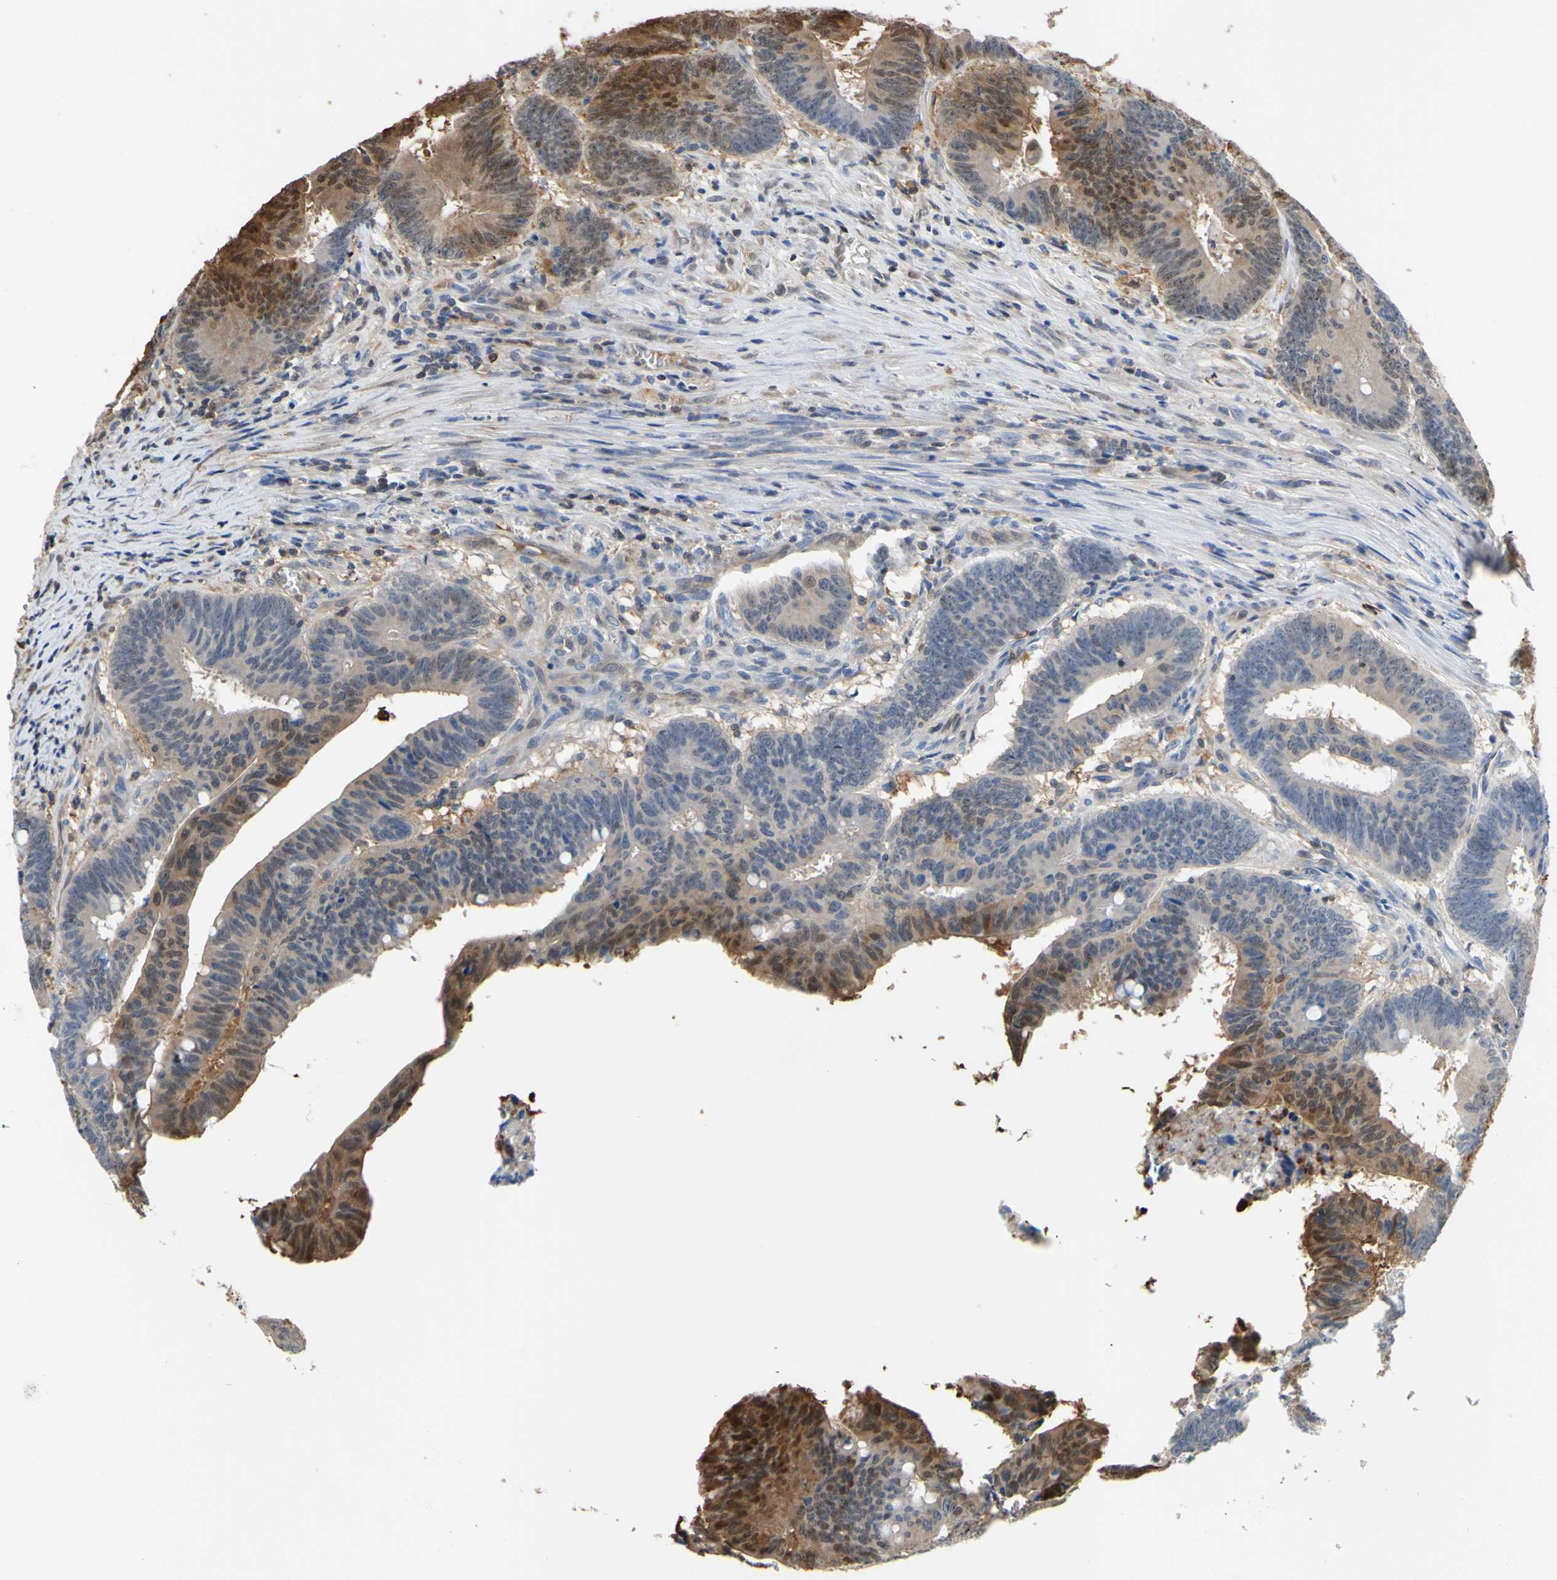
{"staining": {"intensity": "strong", "quantity": "25%-75%", "location": "cytoplasmic/membranous,nuclear"}, "tissue": "colorectal cancer", "cell_type": "Tumor cells", "image_type": "cancer", "snomed": [{"axis": "morphology", "description": "Adenocarcinoma, NOS"}, {"axis": "topography", "description": "Colon"}], "caption": "Immunohistochemical staining of human adenocarcinoma (colorectal) shows high levels of strong cytoplasmic/membranous and nuclear expression in about 25%-75% of tumor cells.", "gene": "UPK3B", "patient": {"sex": "male", "age": 45}}